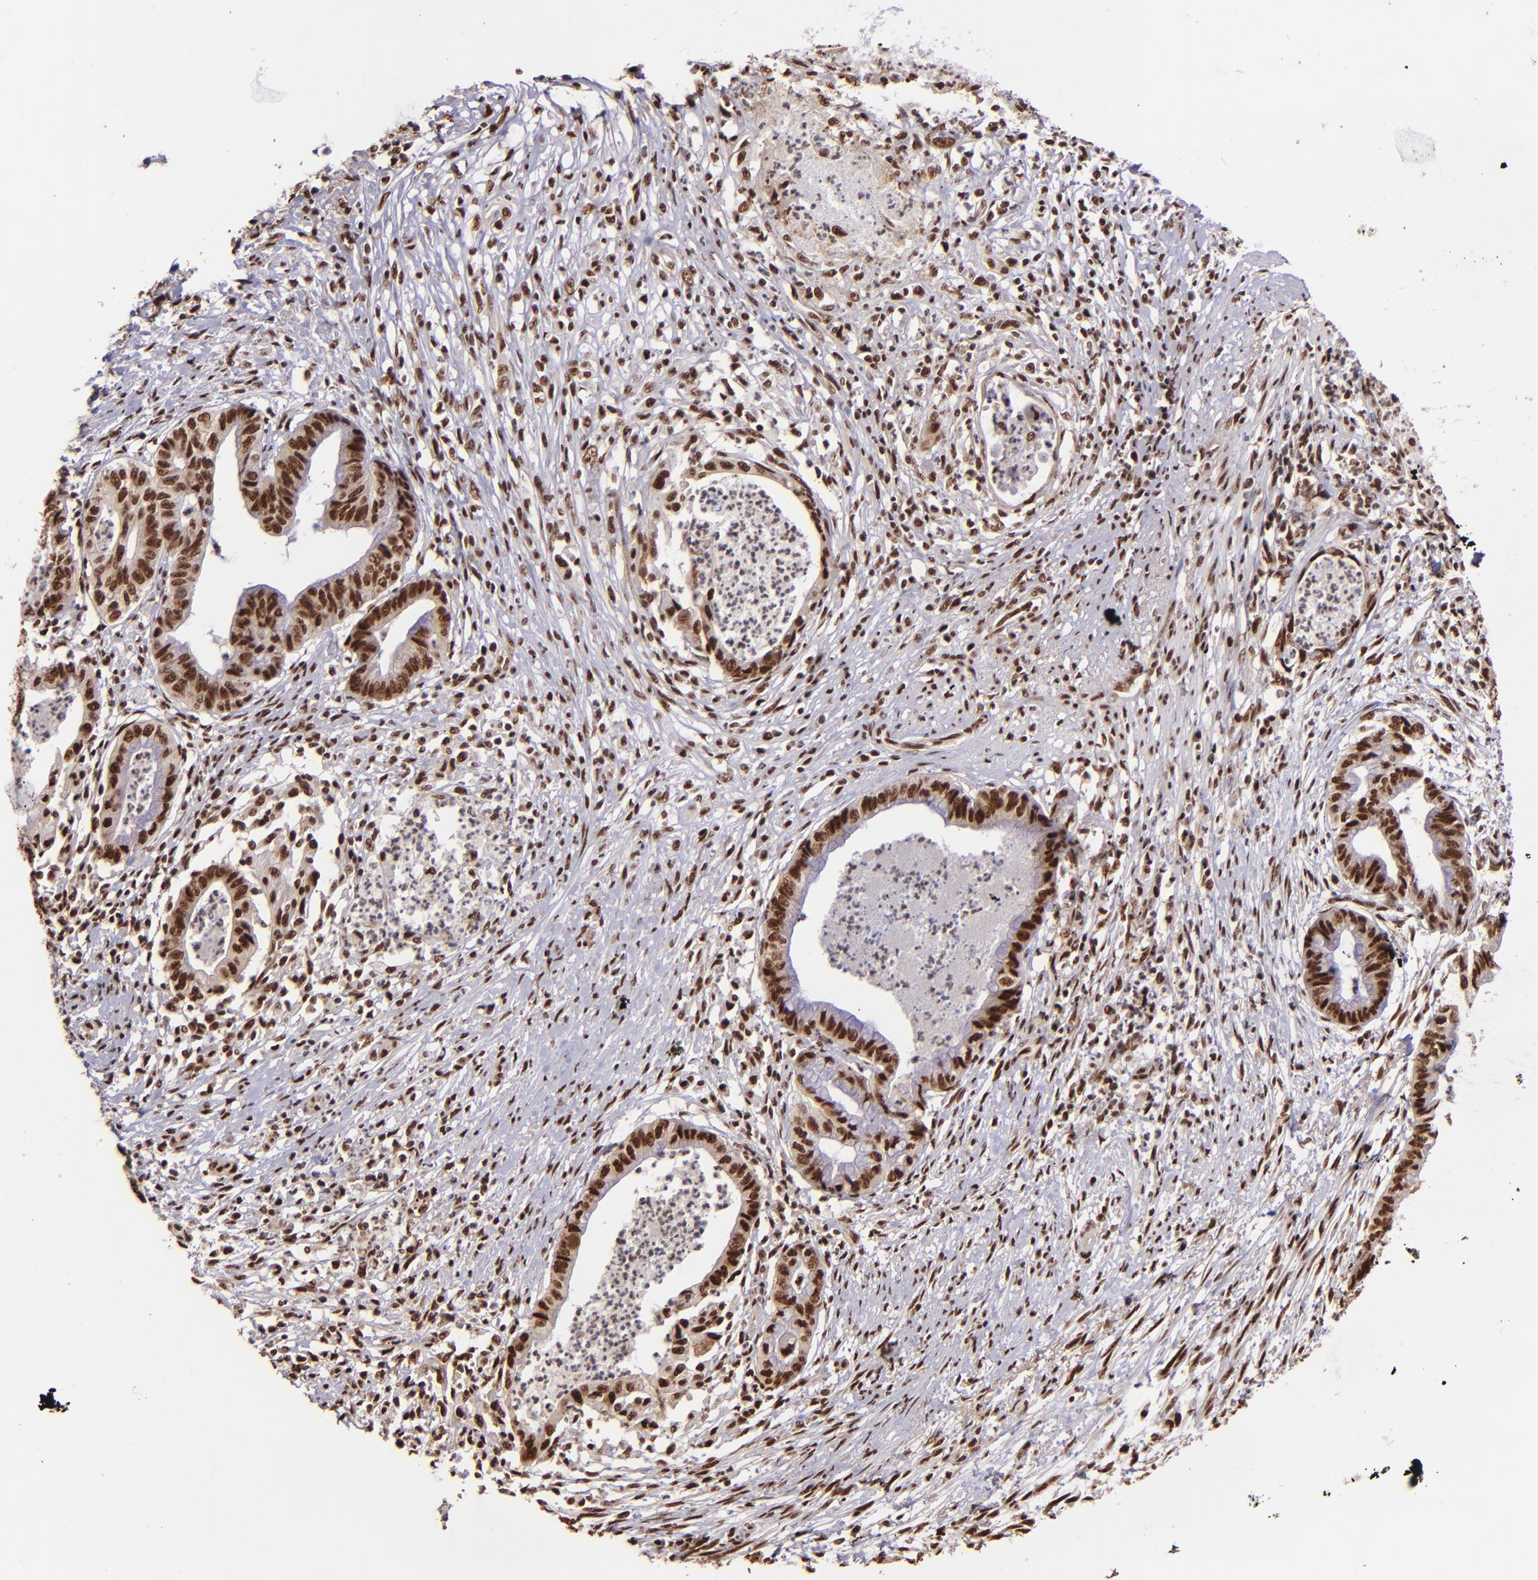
{"staining": {"intensity": "strong", "quantity": ">75%", "location": "nuclear"}, "tissue": "endometrial cancer", "cell_type": "Tumor cells", "image_type": "cancer", "snomed": [{"axis": "morphology", "description": "Necrosis, NOS"}, {"axis": "morphology", "description": "Adenocarcinoma, NOS"}, {"axis": "topography", "description": "Endometrium"}], "caption": "The micrograph displays immunohistochemical staining of endometrial cancer (adenocarcinoma). There is strong nuclear positivity is identified in approximately >75% of tumor cells.", "gene": "PQBP1", "patient": {"sex": "female", "age": 79}}